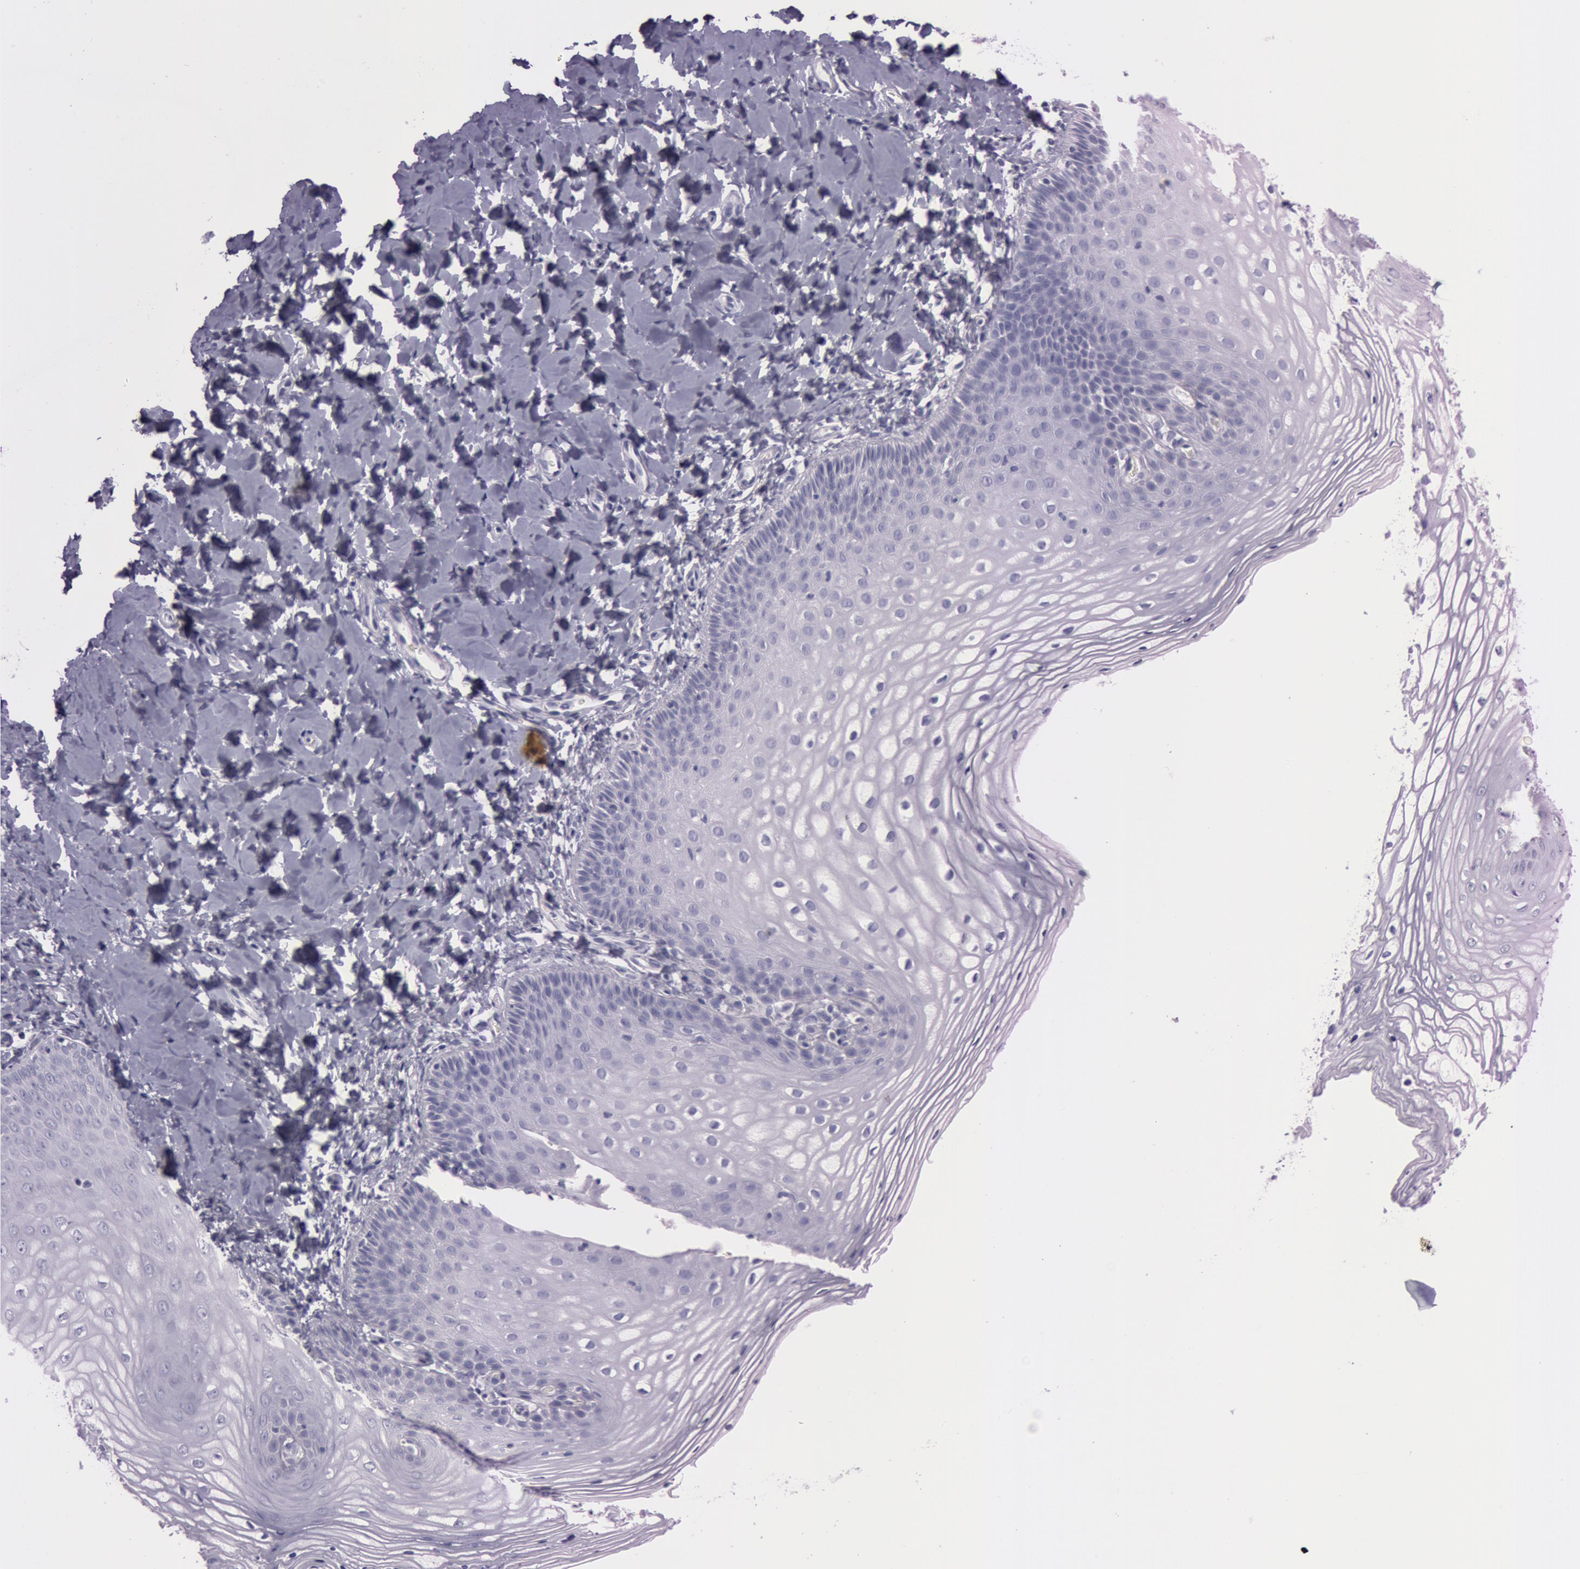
{"staining": {"intensity": "negative", "quantity": "none", "location": "none"}, "tissue": "vagina", "cell_type": "Squamous epithelial cells", "image_type": "normal", "snomed": [{"axis": "morphology", "description": "Normal tissue, NOS"}, {"axis": "topography", "description": "Vagina"}], "caption": "Vagina stained for a protein using IHC reveals no staining squamous epithelial cells.", "gene": "FOLH1", "patient": {"sex": "female", "age": 55}}